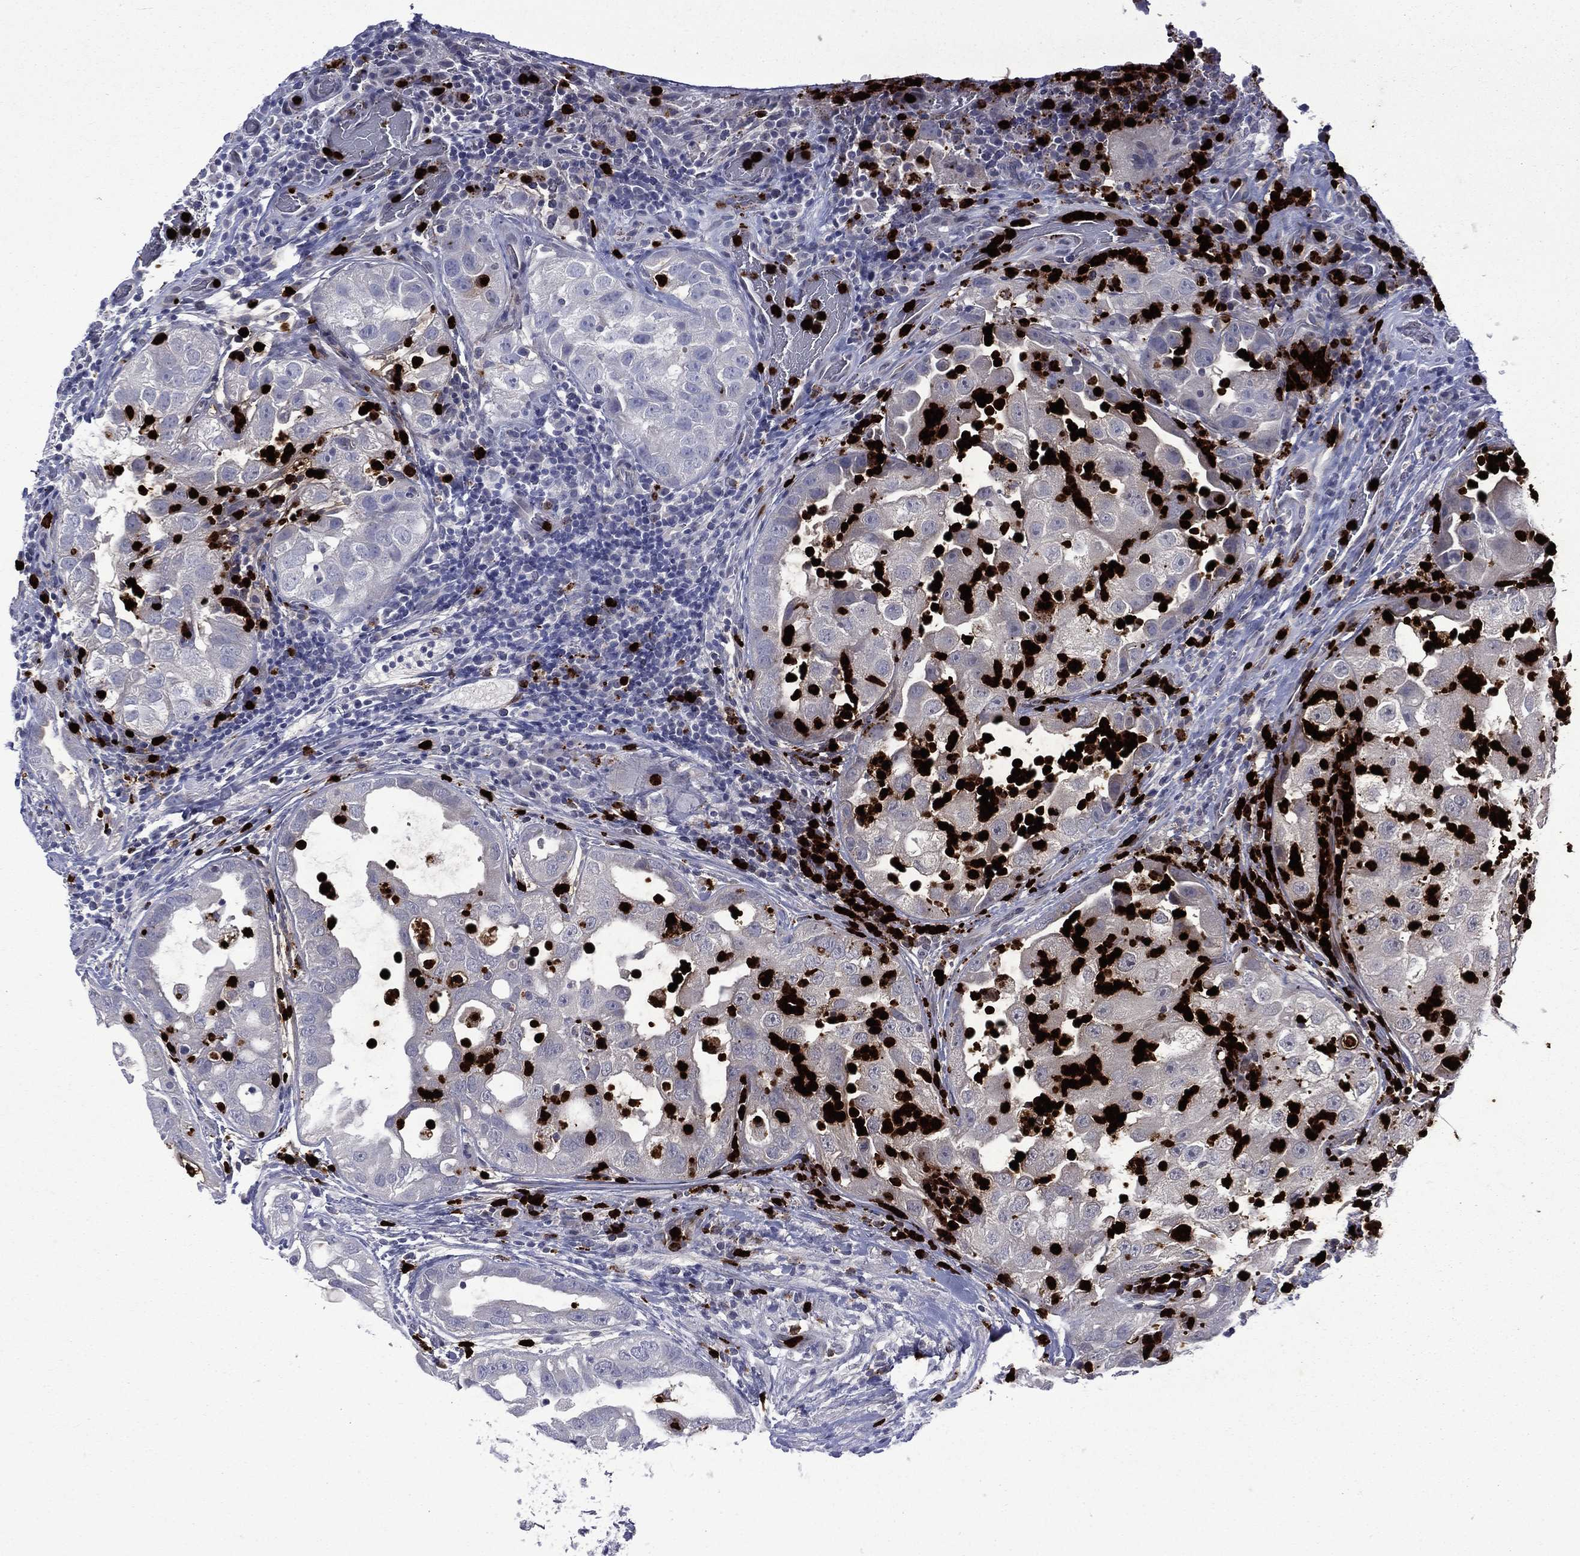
{"staining": {"intensity": "negative", "quantity": "none", "location": "none"}, "tissue": "urothelial cancer", "cell_type": "Tumor cells", "image_type": "cancer", "snomed": [{"axis": "morphology", "description": "Urothelial carcinoma, High grade"}, {"axis": "topography", "description": "Urinary bladder"}], "caption": "IHC of human urothelial carcinoma (high-grade) exhibits no staining in tumor cells. (DAB IHC, high magnification).", "gene": "ELANE", "patient": {"sex": "female", "age": 41}}